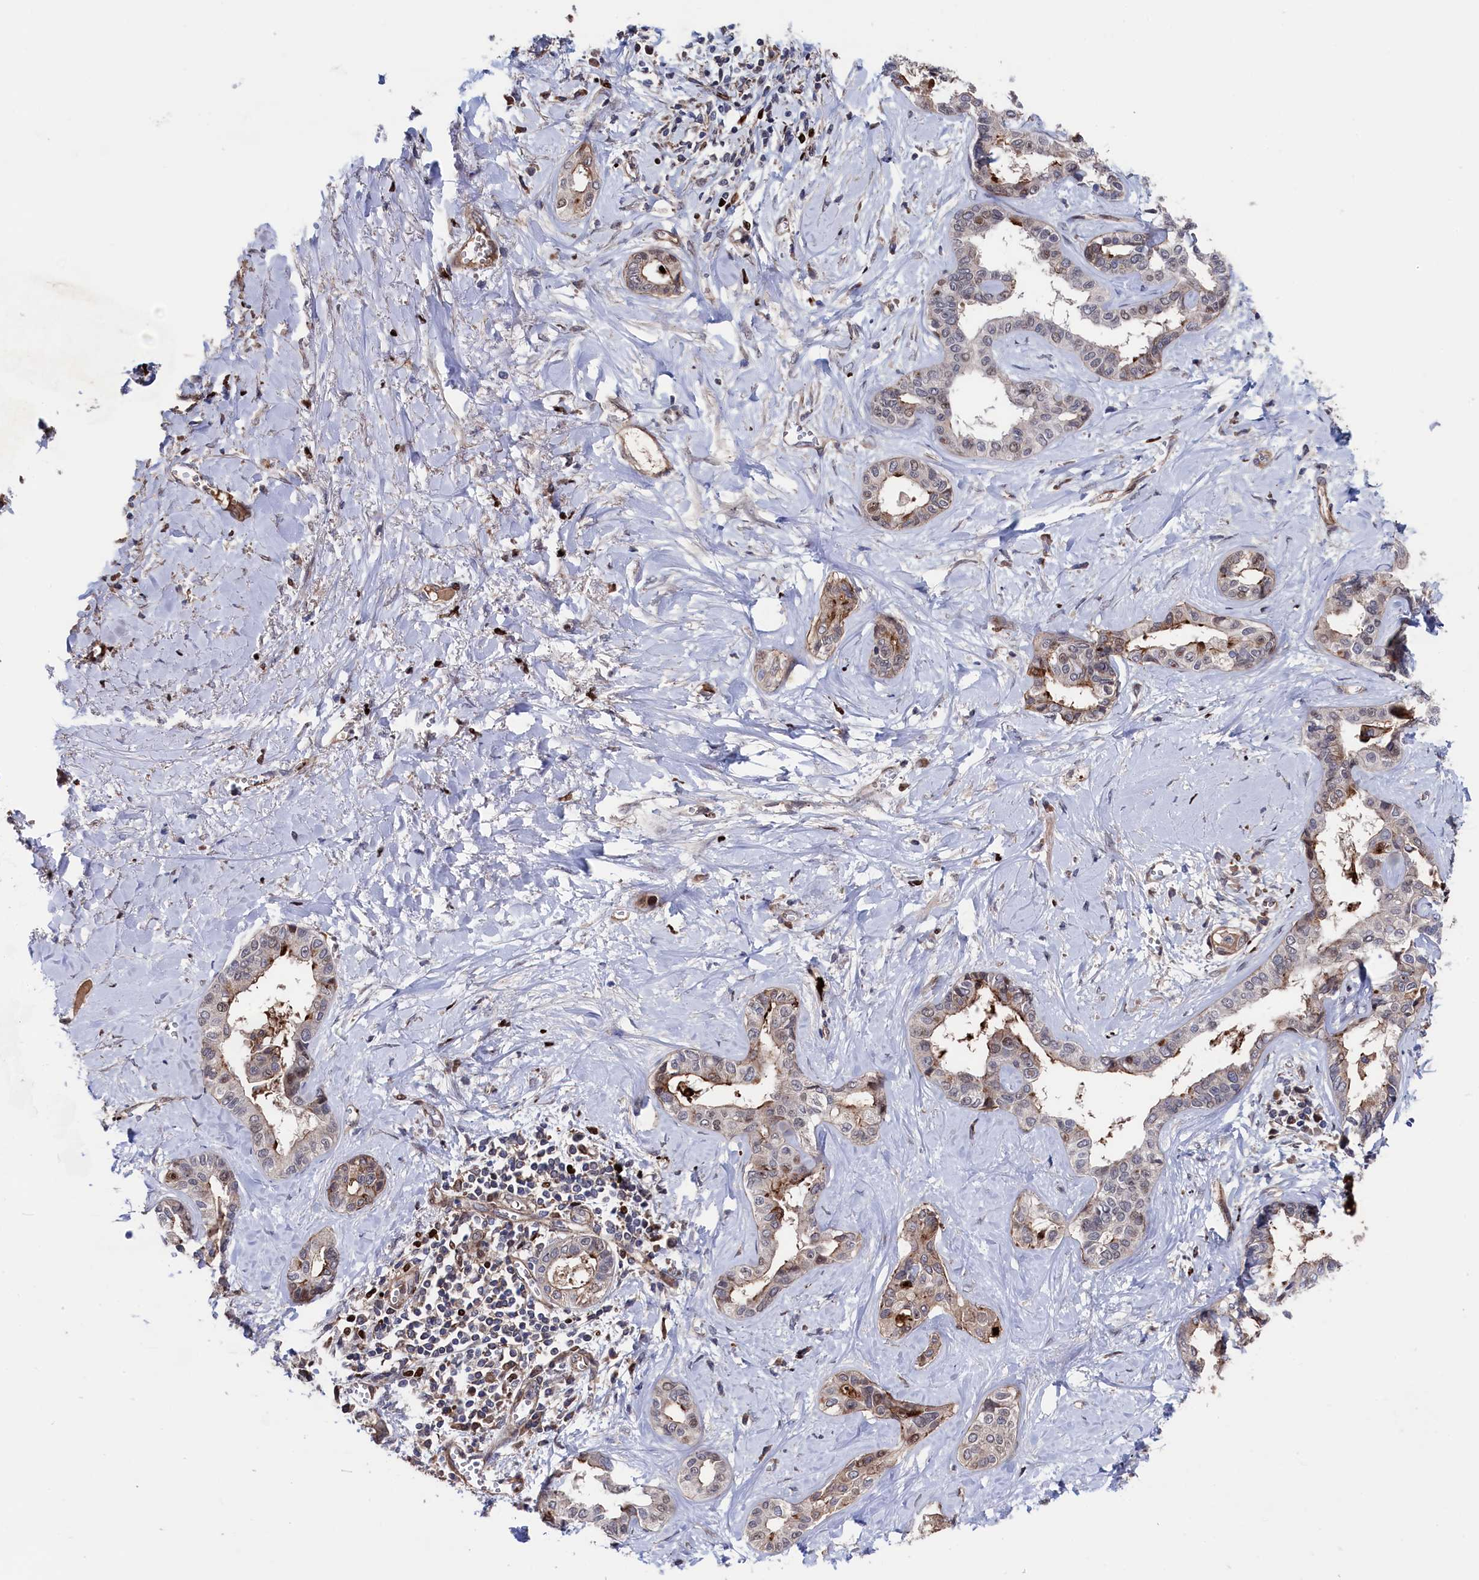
{"staining": {"intensity": "moderate", "quantity": "<25%", "location": "cytoplasmic/membranous"}, "tissue": "liver cancer", "cell_type": "Tumor cells", "image_type": "cancer", "snomed": [{"axis": "morphology", "description": "Cholangiocarcinoma"}, {"axis": "topography", "description": "Liver"}], "caption": "Cholangiocarcinoma (liver) stained with IHC exhibits moderate cytoplasmic/membranous positivity in about <25% of tumor cells.", "gene": "ZNF891", "patient": {"sex": "female", "age": 77}}